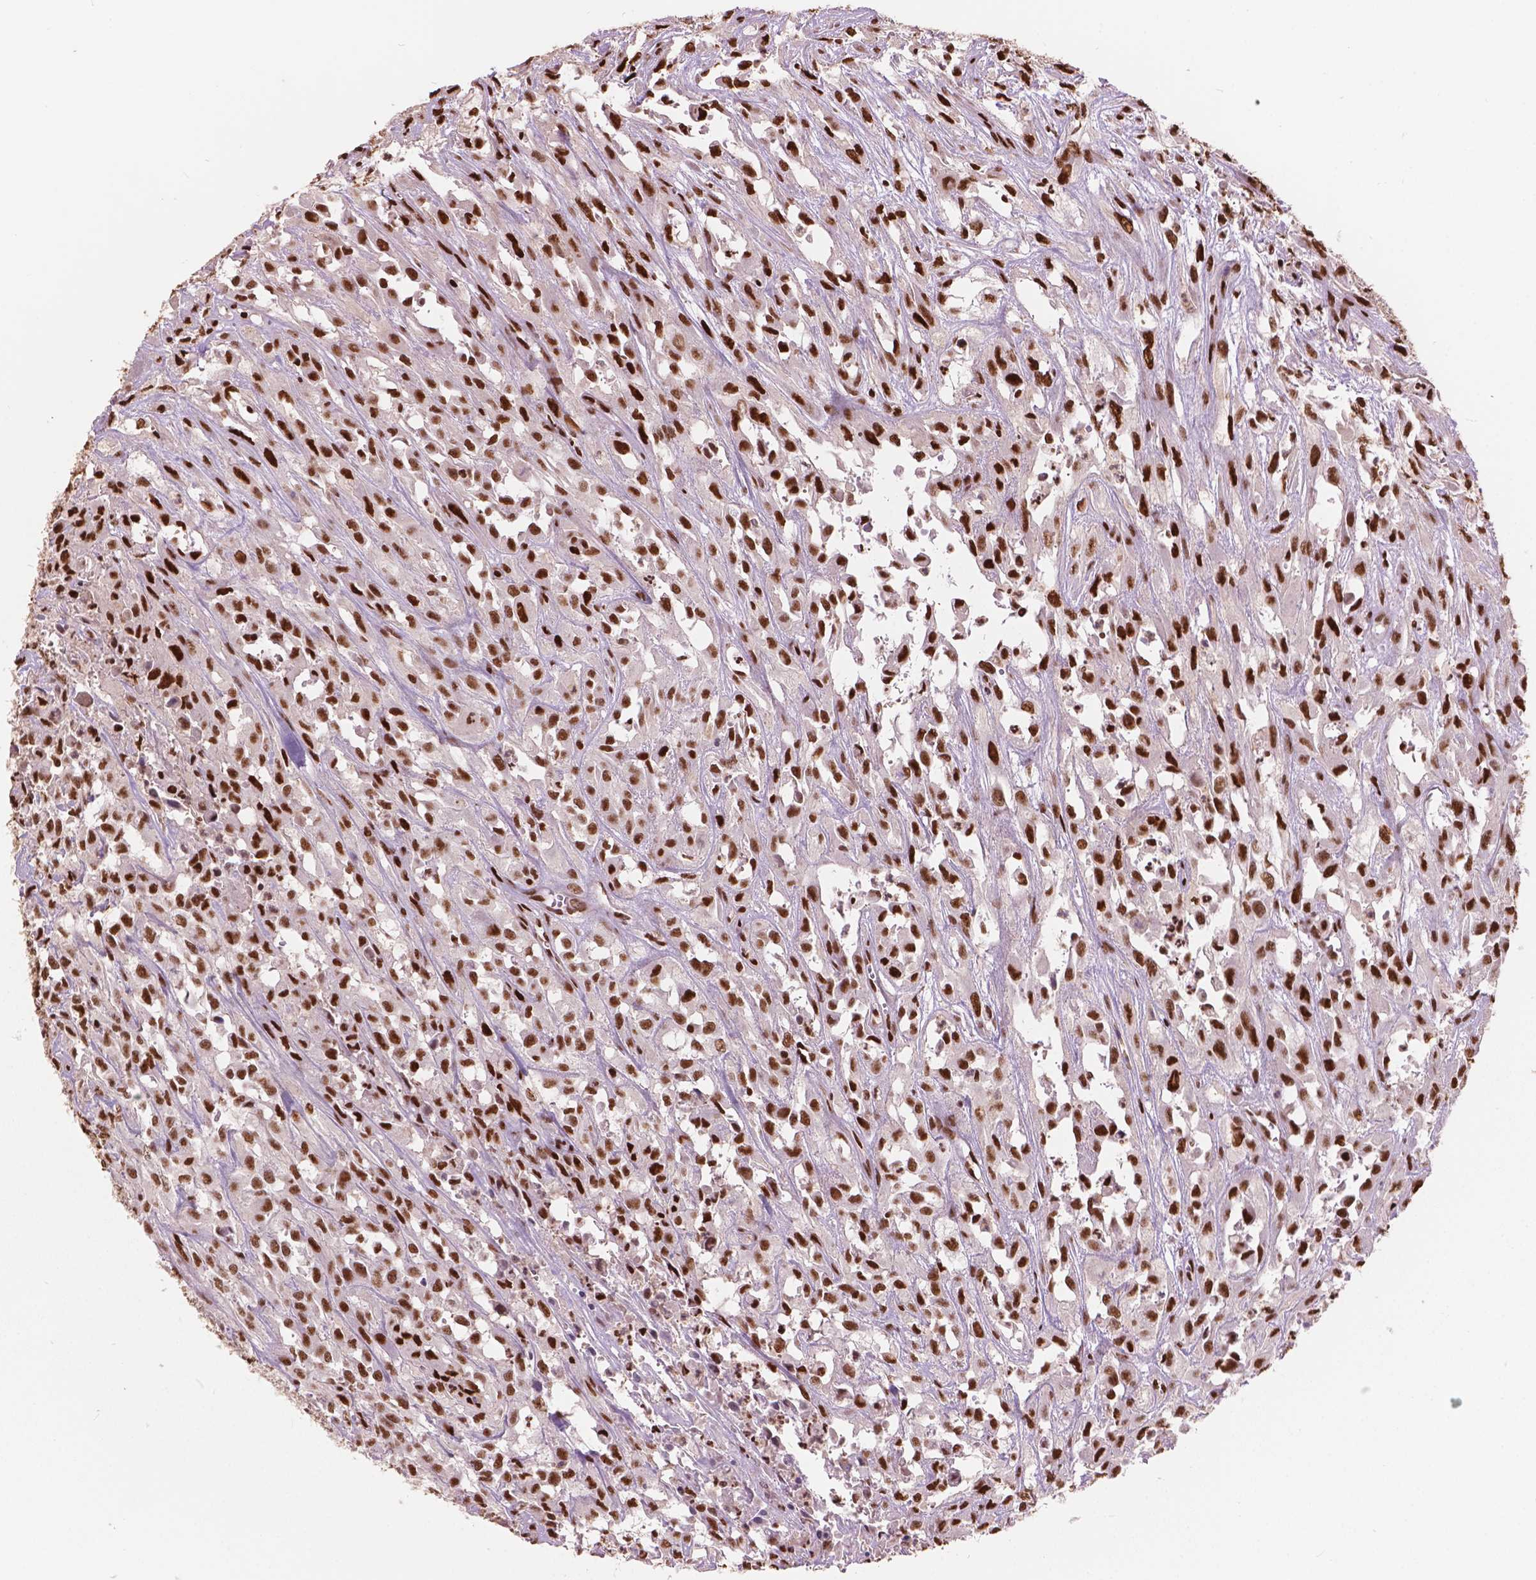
{"staining": {"intensity": "strong", "quantity": ">75%", "location": "nuclear"}, "tissue": "urothelial cancer", "cell_type": "Tumor cells", "image_type": "cancer", "snomed": [{"axis": "morphology", "description": "Urothelial carcinoma, High grade"}, {"axis": "topography", "description": "Urinary bladder"}], "caption": "High-grade urothelial carcinoma stained with immunohistochemistry displays strong nuclear expression in approximately >75% of tumor cells.", "gene": "ANP32B", "patient": {"sex": "male", "age": 67}}